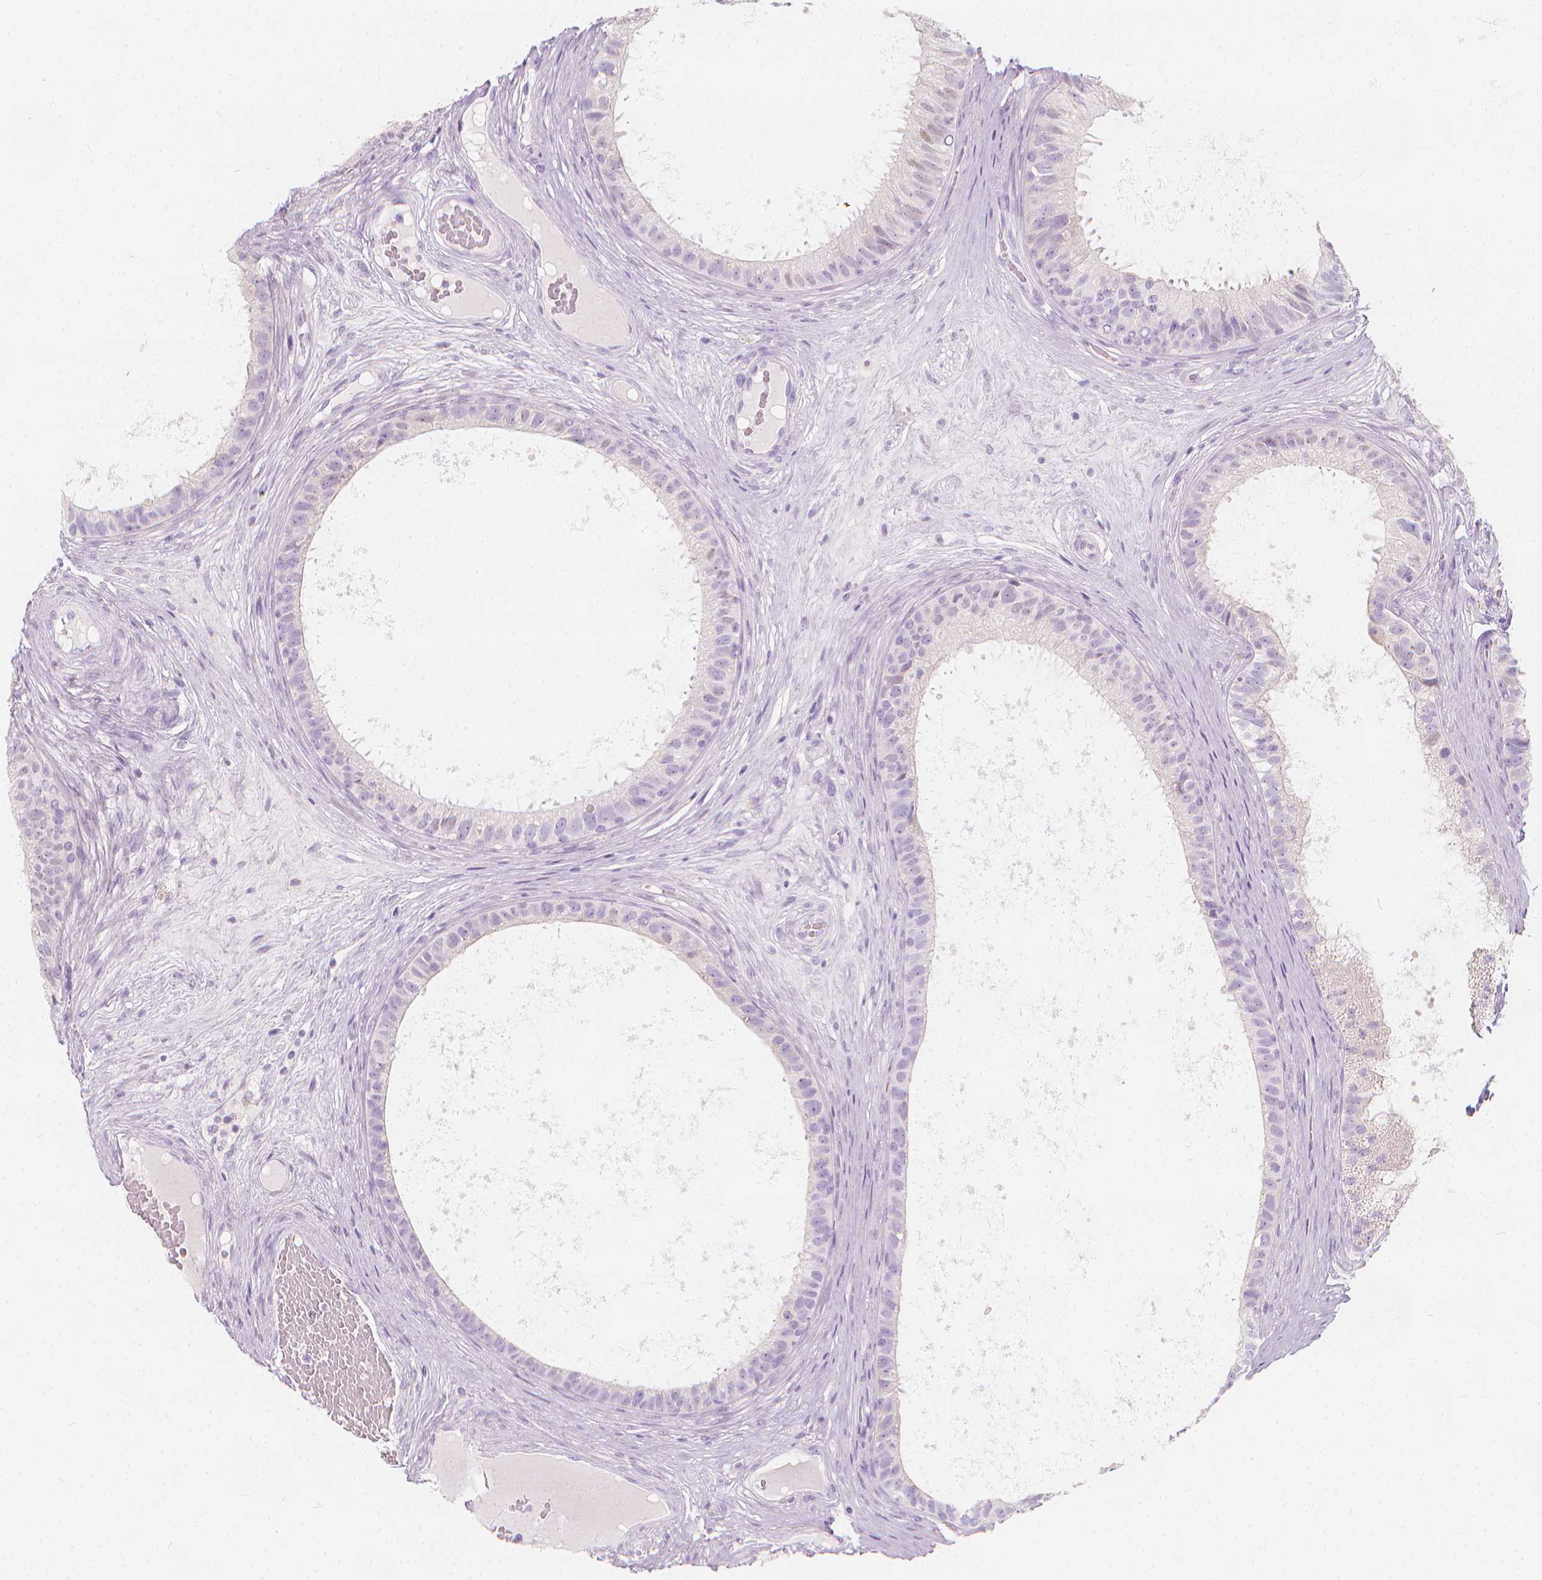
{"staining": {"intensity": "negative", "quantity": "none", "location": "none"}, "tissue": "epididymis", "cell_type": "Glandular cells", "image_type": "normal", "snomed": [{"axis": "morphology", "description": "Normal tissue, NOS"}, {"axis": "topography", "description": "Epididymis"}], "caption": "High power microscopy photomicrograph of an immunohistochemistry micrograph of benign epididymis, revealing no significant staining in glandular cells.", "gene": "RBFOX1", "patient": {"sex": "male", "age": 59}}